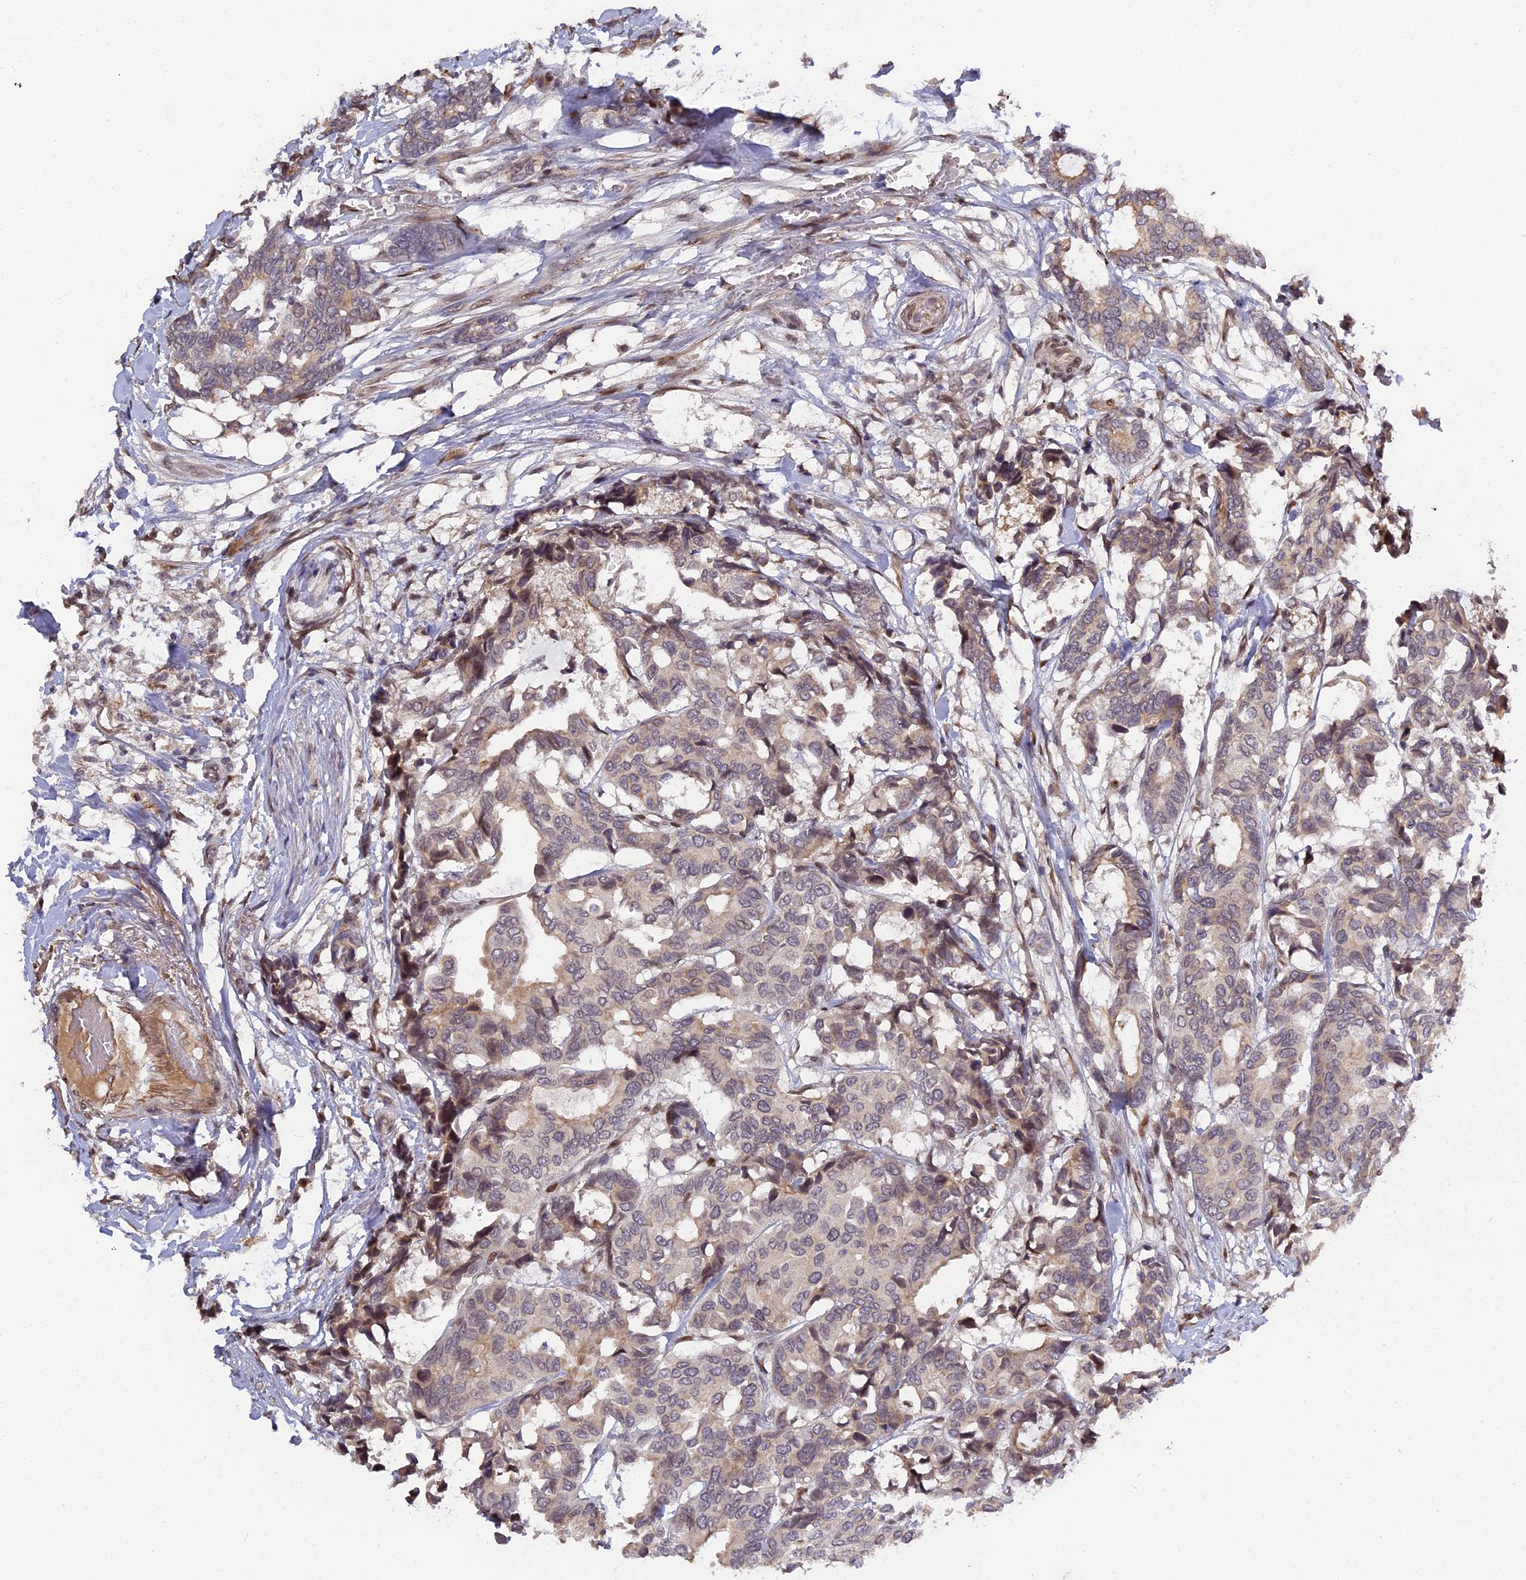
{"staining": {"intensity": "moderate", "quantity": "<25%", "location": "cytoplasmic/membranous"}, "tissue": "breast cancer", "cell_type": "Tumor cells", "image_type": "cancer", "snomed": [{"axis": "morphology", "description": "Duct carcinoma"}, {"axis": "topography", "description": "Breast"}], "caption": "Breast invasive ductal carcinoma stained with a brown dye exhibits moderate cytoplasmic/membranous positive expression in about <25% of tumor cells.", "gene": "PYGO1", "patient": {"sex": "female", "age": 87}}